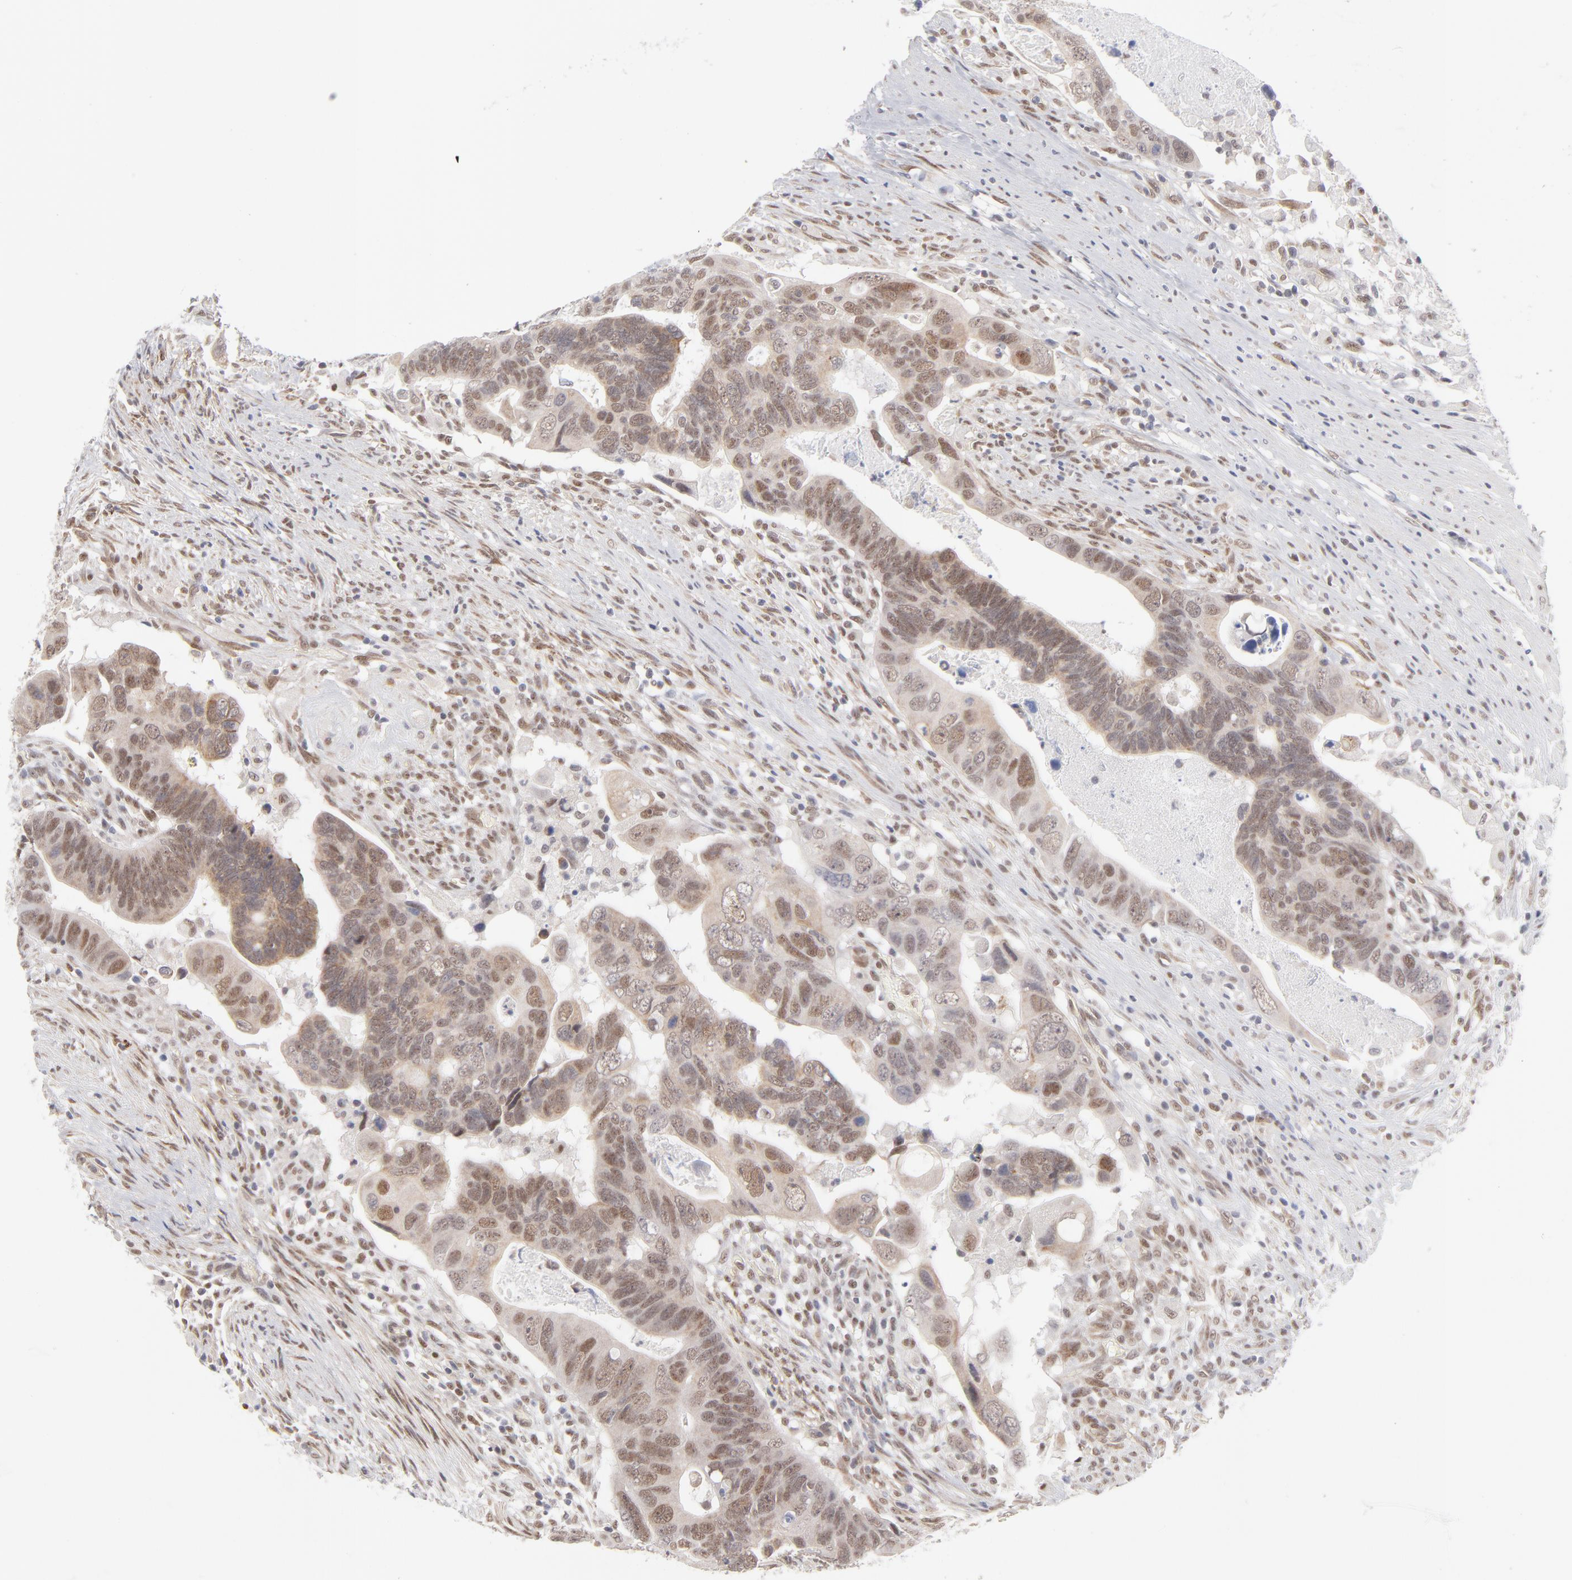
{"staining": {"intensity": "moderate", "quantity": ">75%", "location": "cytoplasmic/membranous,nuclear"}, "tissue": "colorectal cancer", "cell_type": "Tumor cells", "image_type": "cancer", "snomed": [{"axis": "morphology", "description": "Adenocarcinoma, NOS"}, {"axis": "topography", "description": "Rectum"}], "caption": "A high-resolution photomicrograph shows immunohistochemistry staining of colorectal cancer, which exhibits moderate cytoplasmic/membranous and nuclear staining in about >75% of tumor cells.", "gene": "NBN", "patient": {"sex": "male", "age": 53}}